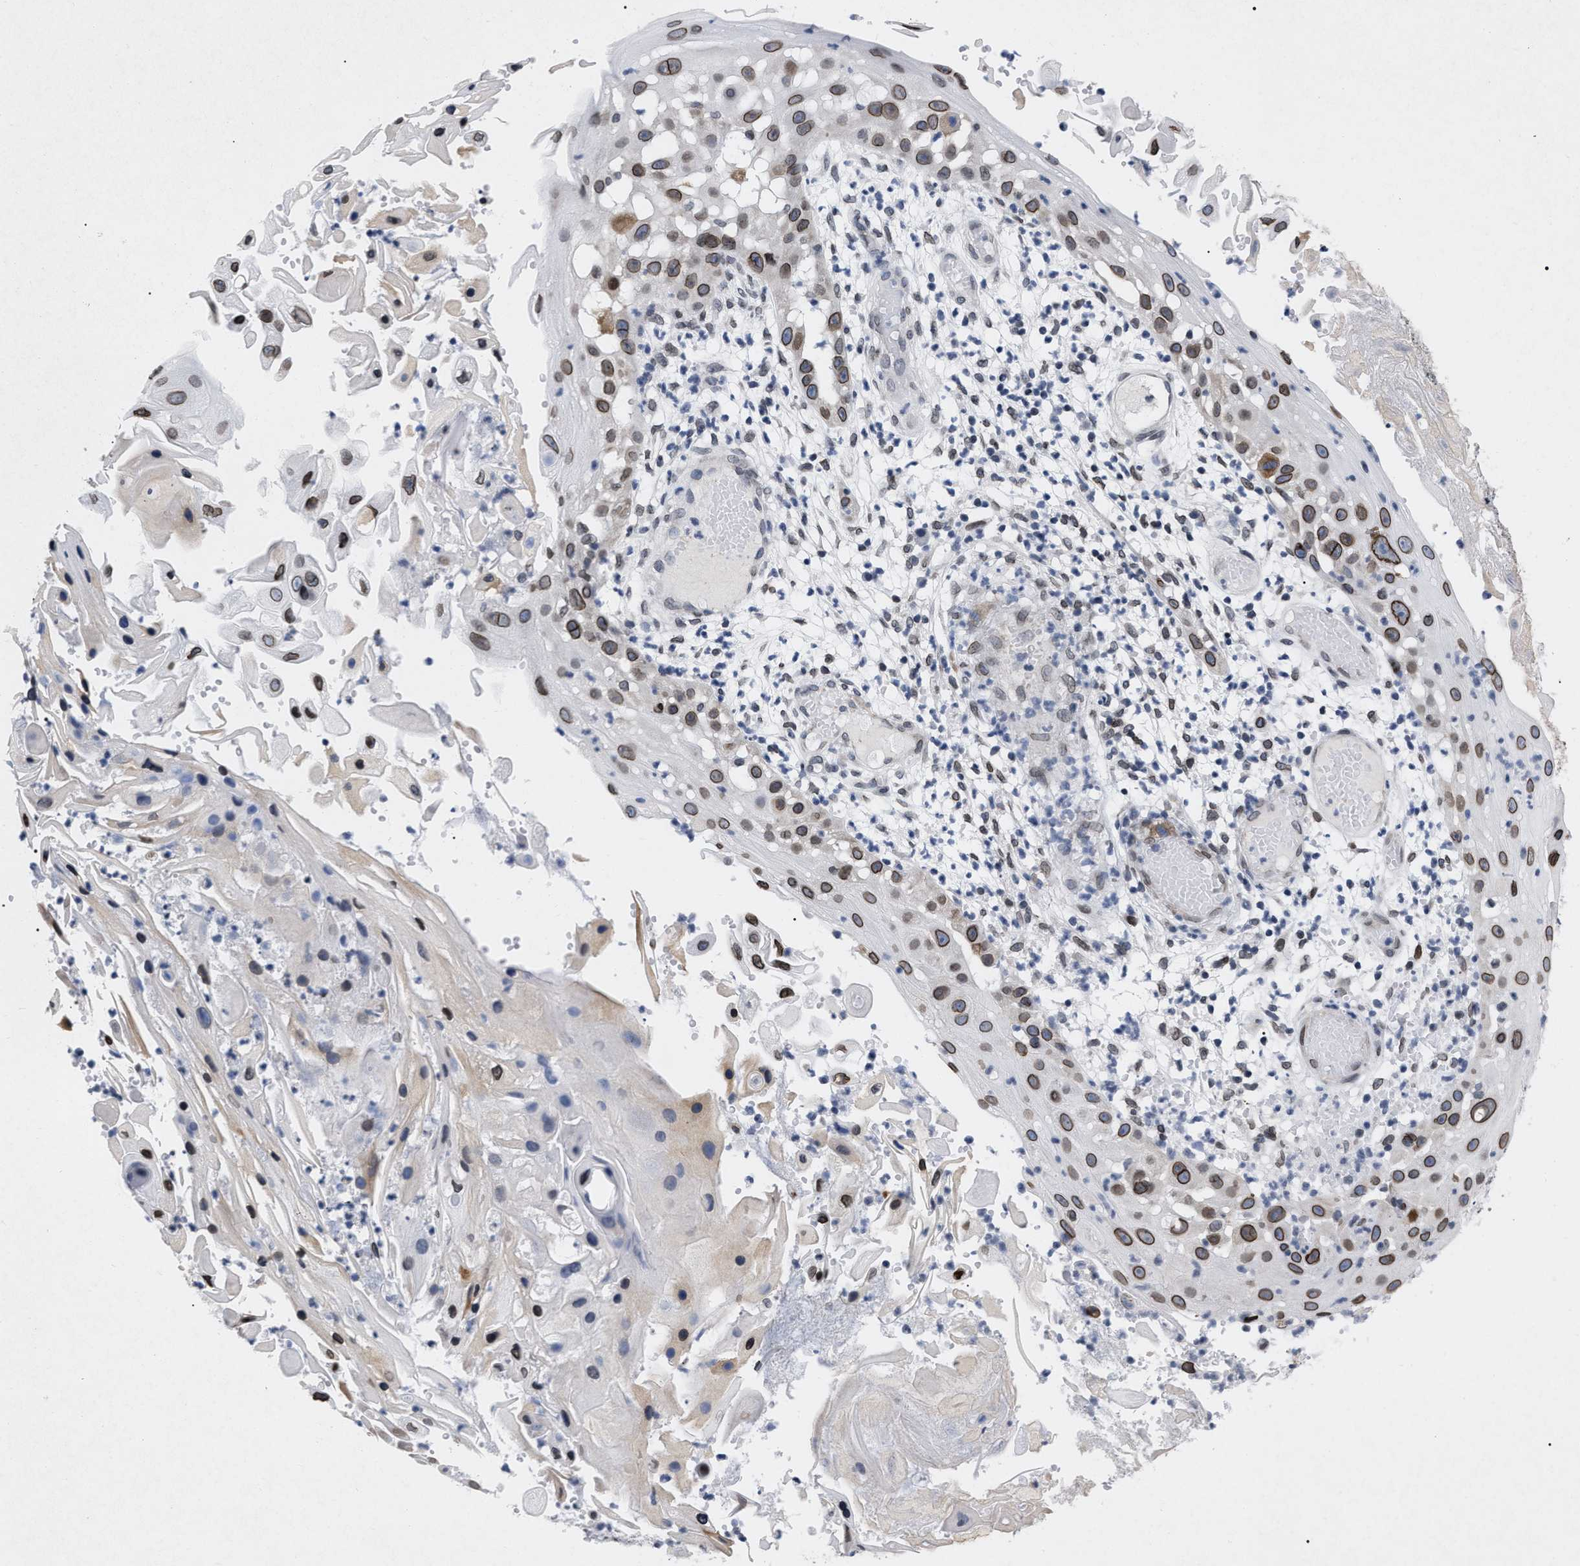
{"staining": {"intensity": "moderate", "quantity": ">75%", "location": "cytoplasmic/membranous,nuclear"}, "tissue": "skin cancer", "cell_type": "Tumor cells", "image_type": "cancer", "snomed": [{"axis": "morphology", "description": "Squamous cell carcinoma, NOS"}, {"axis": "topography", "description": "Skin"}], "caption": "Skin cancer (squamous cell carcinoma) stained with a protein marker exhibits moderate staining in tumor cells.", "gene": "TPR", "patient": {"sex": "female", "age": 44}}